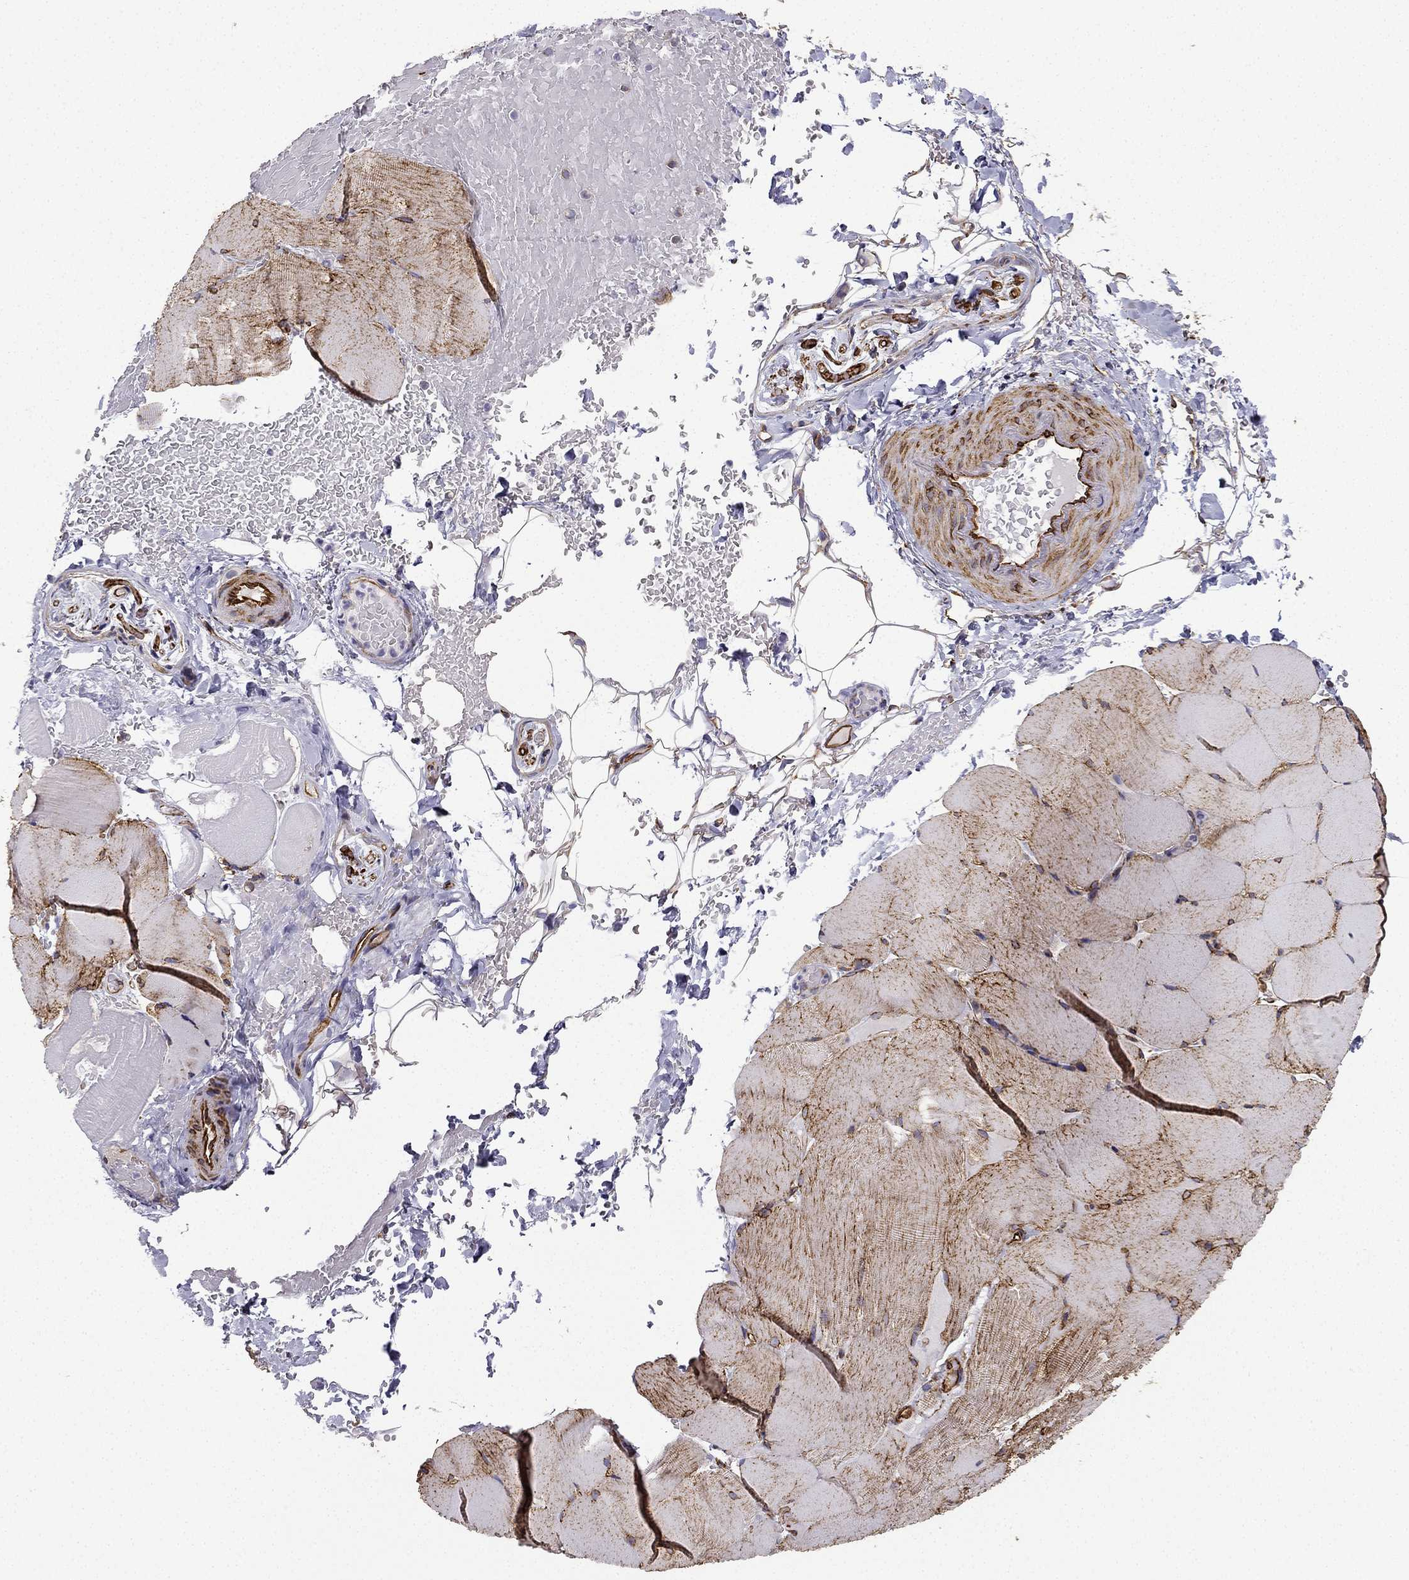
{"staining": {"intensity": "moderate", "quantity": ">75%", "location": "cytoplasmic/membranous"}, "tissue": "skeletal muscle", "cell_type": "Myocytes", "image_type": "normal", "snomed": [{"axis": "morphology", "description": "Normal tissue, NOS"}, {"axis": "topography", "description": "Skeletal muscle"}], "caption": "DAB (3,3'-diaminobenzidine) immunohistochemical staining of unremarkable skeletal muscle shows moderate cytoplasmic/membranous protein positivity in approximately >75% of myocytes. Using DAB (brown) and hematoxylin (blue) stains, captured at high magnification using brightfield microscopy.", "gene": "MAP4", "patient": {"sex": "female", "age": 37}}